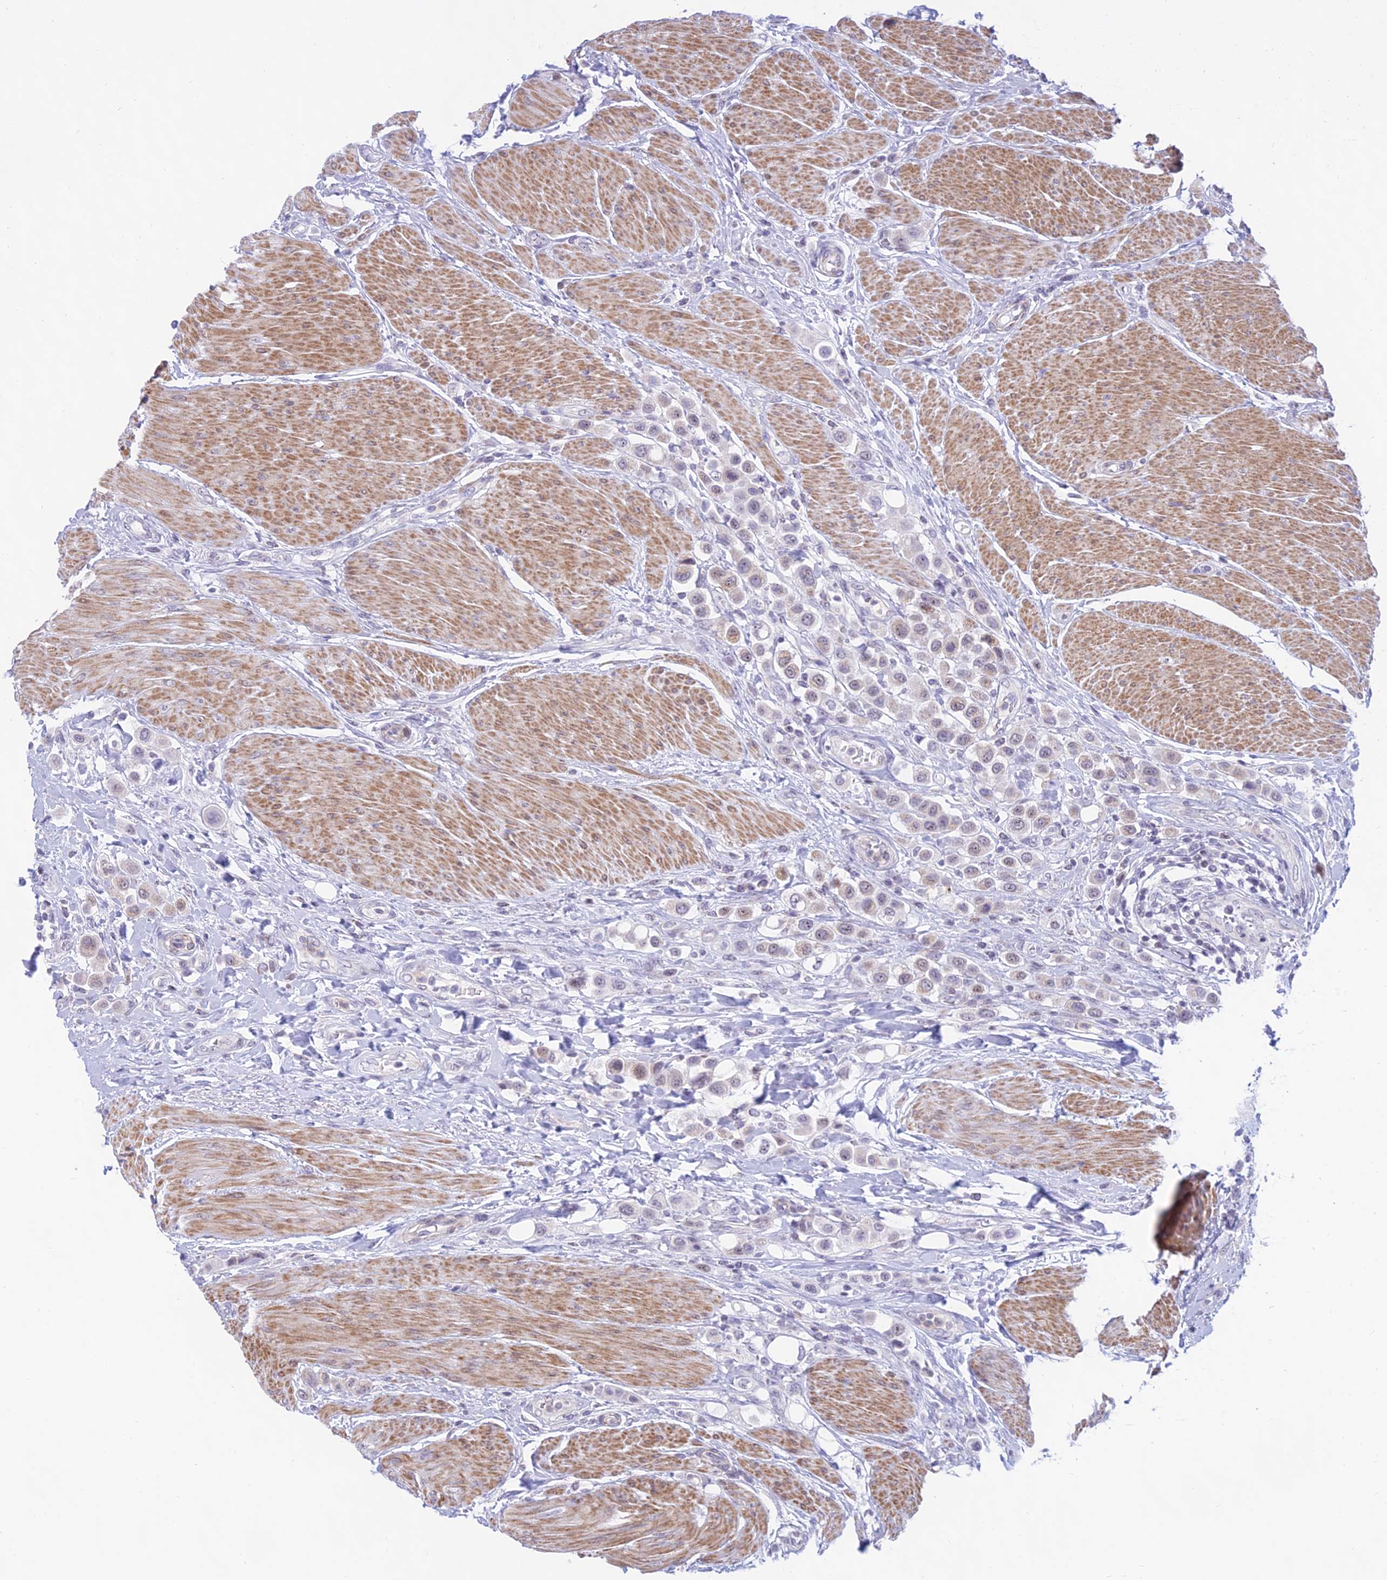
{"staining": {"intensity": "weak", "quantity": "25%-75%", "location": "cytoplasmic/membranous,nuclear"}, "tissue": "urothelial cancer", "cell_type": "Tumor cells", "image_type": "cancer", "snomed": [{"axis": "morphology", "description": "Urothelial carcinoma, High grade"}, {"axis": "topography", "description": "Urinary bladder"}], "caption": "High-grade urothelial carcinoma stained with IHC displays weak cytoplasmic/membranous and nuclear positivity in about 25%-75% of tumor cells.", "gene": "KRR1", "patient": {"sex": "male", "age": 50}}